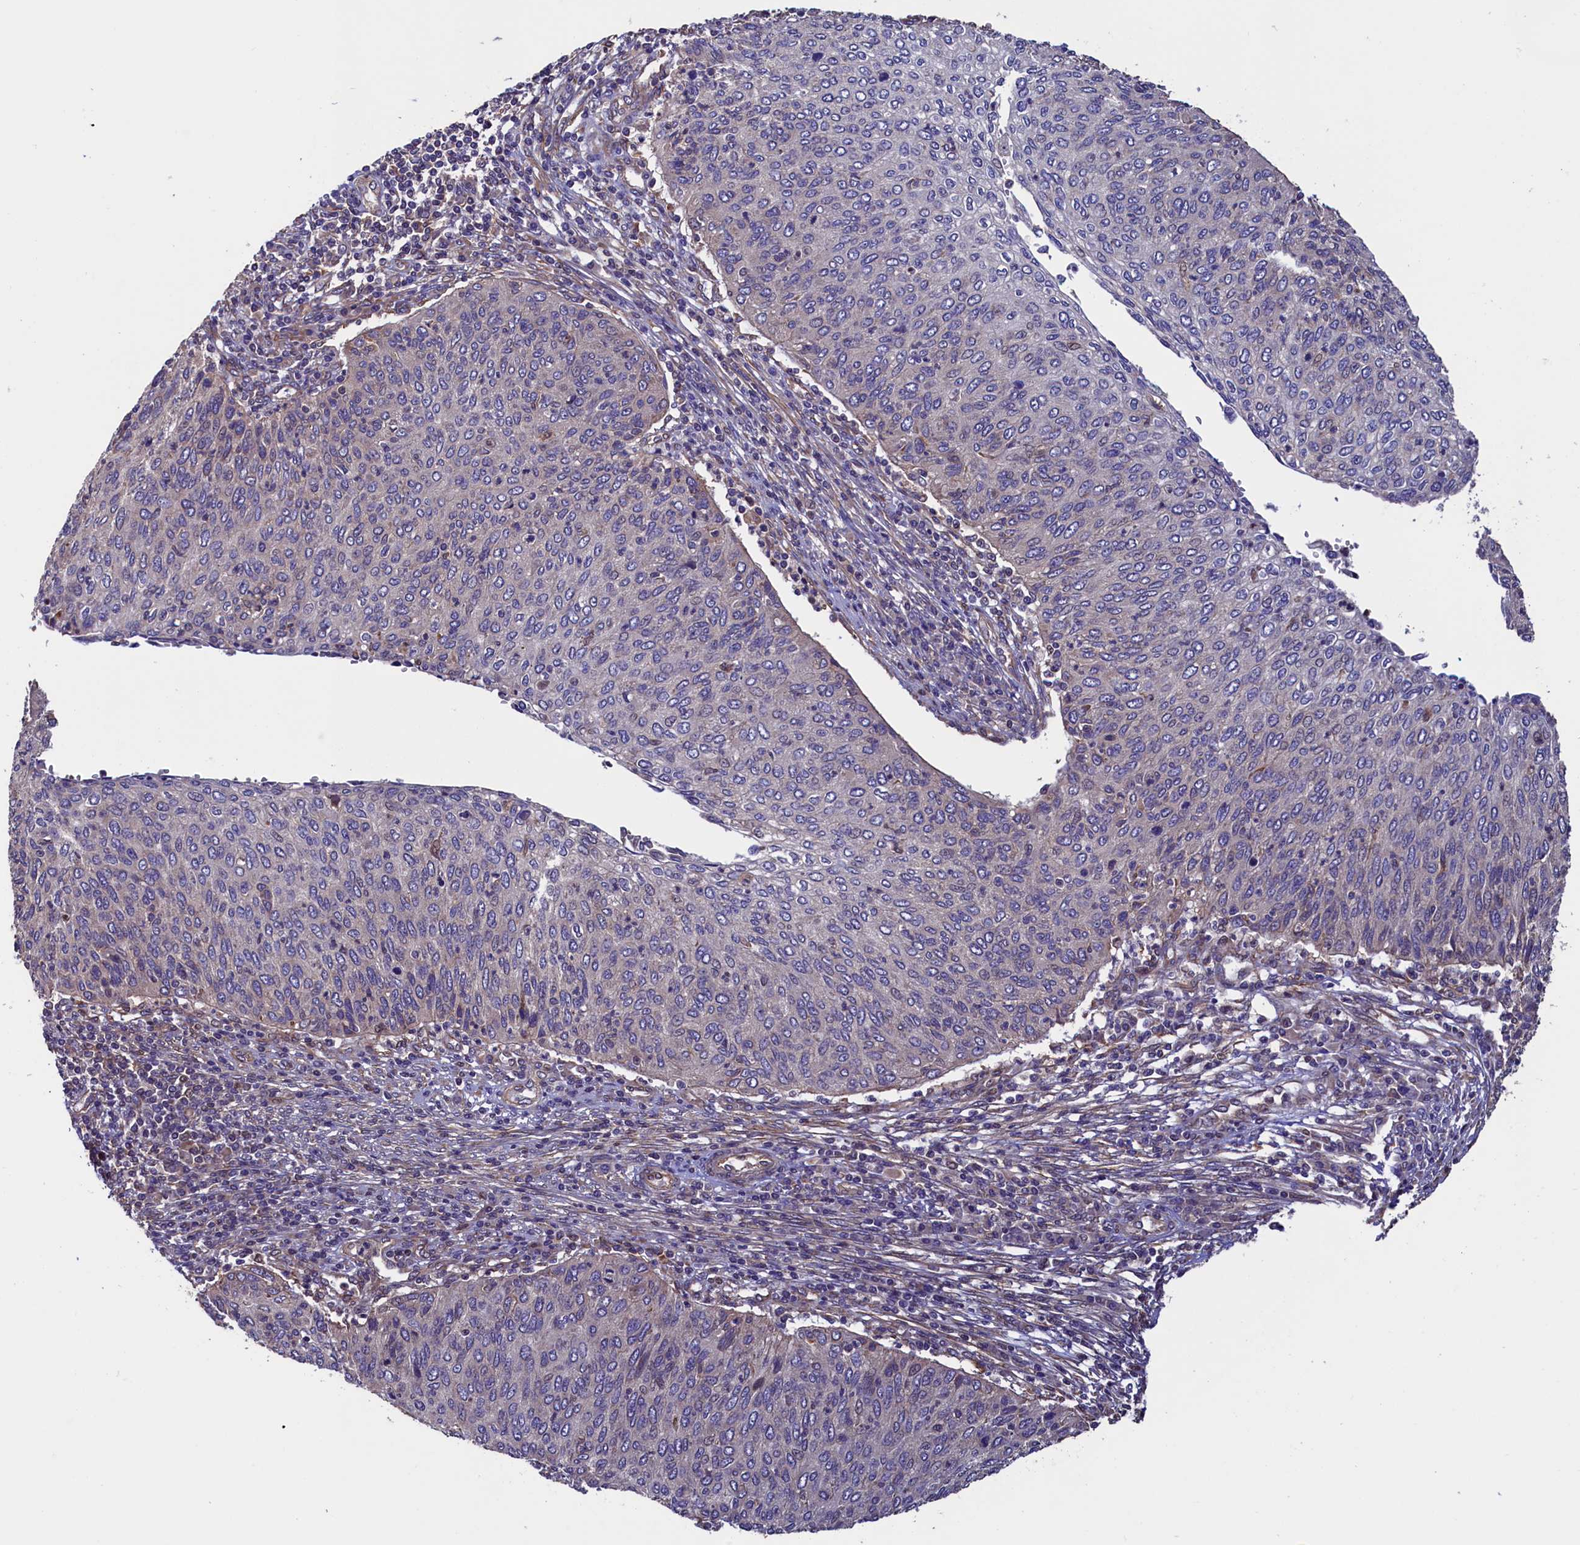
{"staining": {"intensity": "negative", "quantity": "none", "location": "none"}, "tissue": "cervical cancer", "cell_type": "Tumor cells", "image_type": "cancer", "snomed": [{"axis": "morphology", "description": "Squamous cell carcinoma, NOS"}, {"axis": "topography", "description": "Cervix"}], "caption": "DAB immunohistochemical staining of squamous cell carcinoma (cervical) demonstrates no significant staining in tumor cells.", "gene": "ATXN2L", "patient": {"sex": "female", "age": 38}}